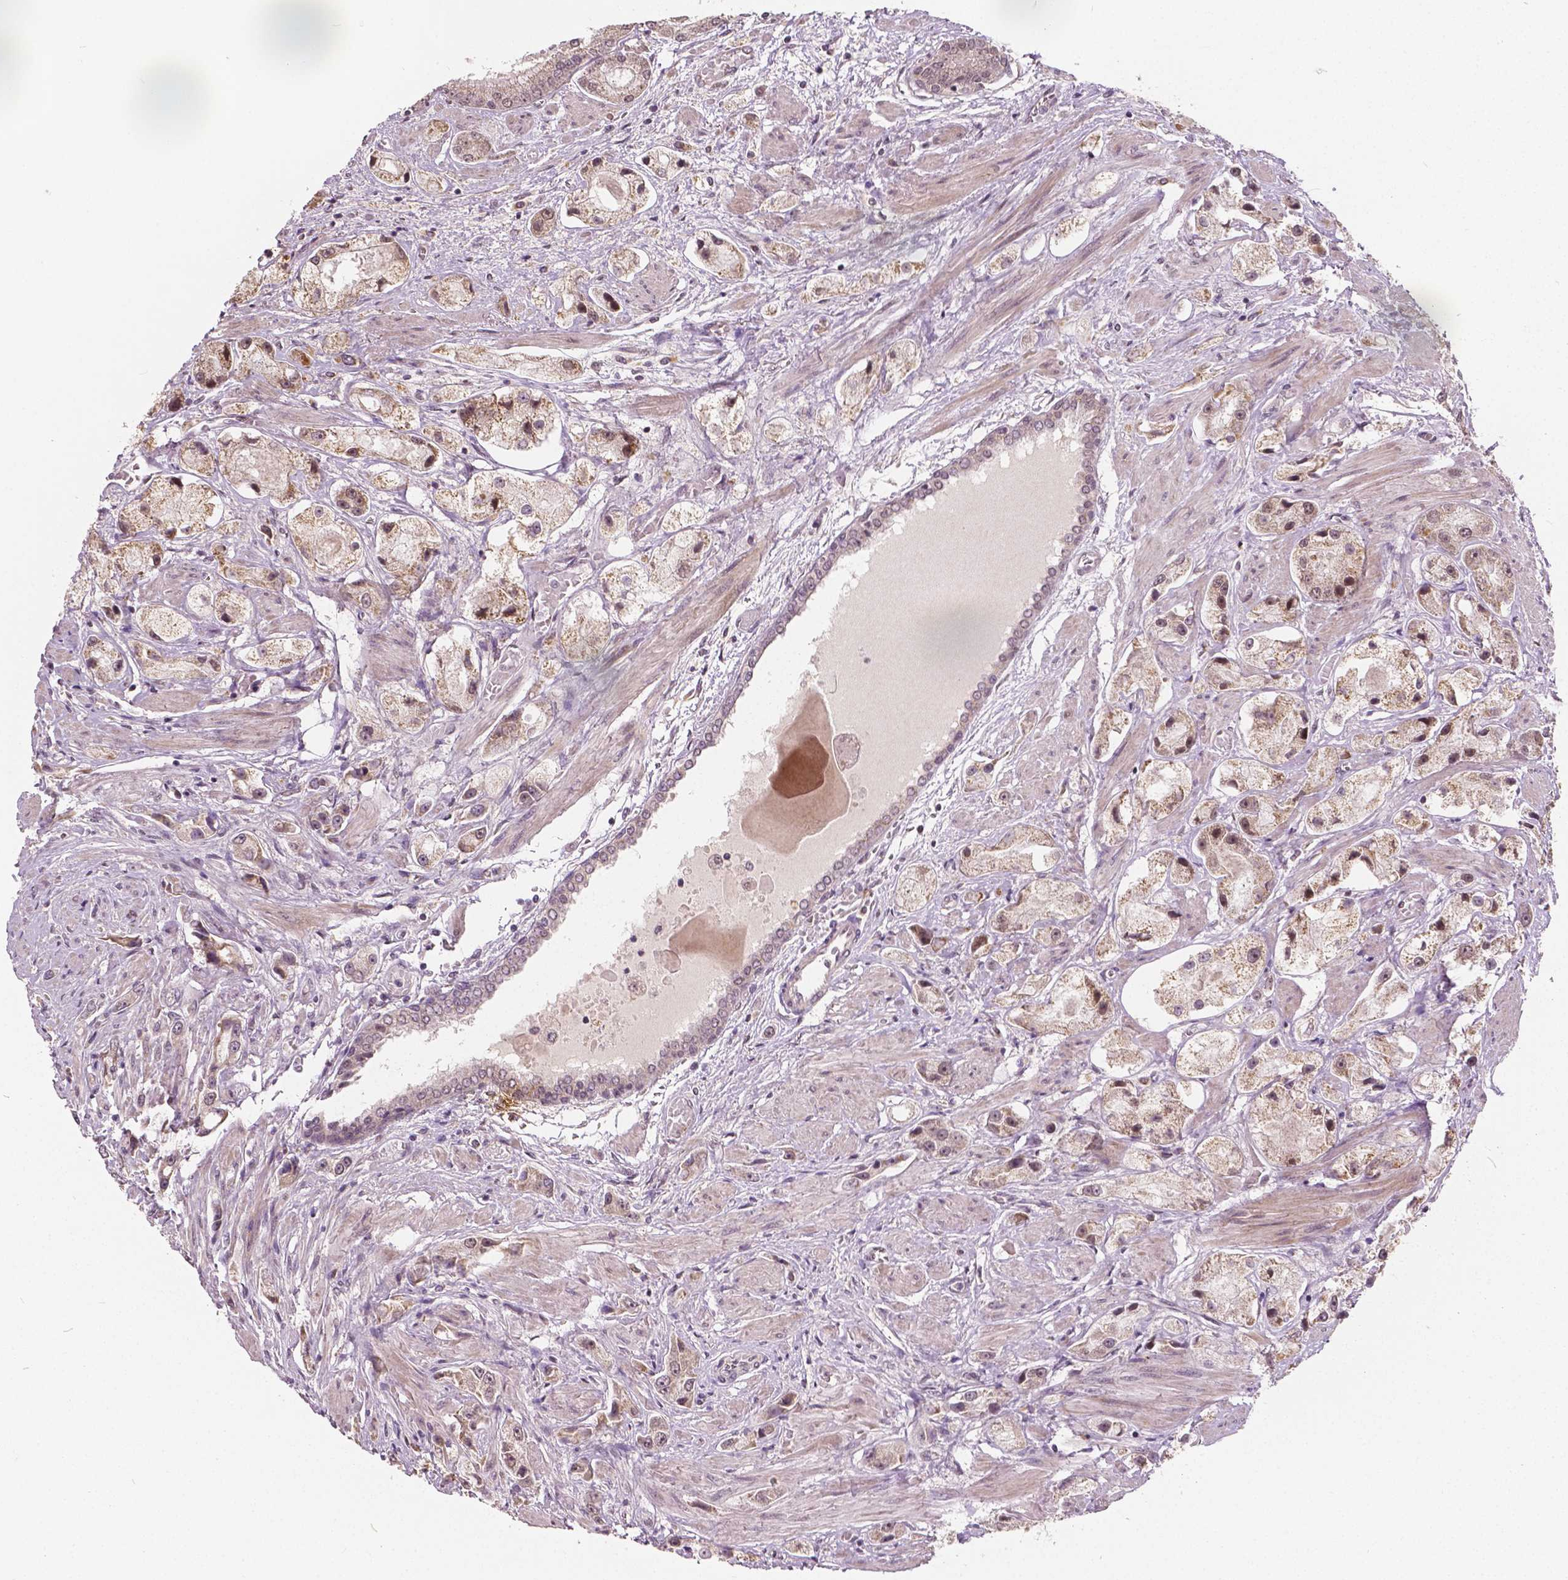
{"staining": {"intensity": "weak", "quantity": "<25%", "location": "nuclear"}, "tissue": "prostate cancer", "cell_type": "Tumor cells", "image_type": "cancer", "snomed": [{"axis": "morphology", "description": "Adenocarcinoma, High grade"}, {"axis": "topography", "description": "Prostate"}], "caption": "Photomicrograph shows no significant protein staining in tumor cells of prostate high-grade adenocarcinoma.", "gene": "HMBOX1", "patient": {"sex": "male", "age": 67}}